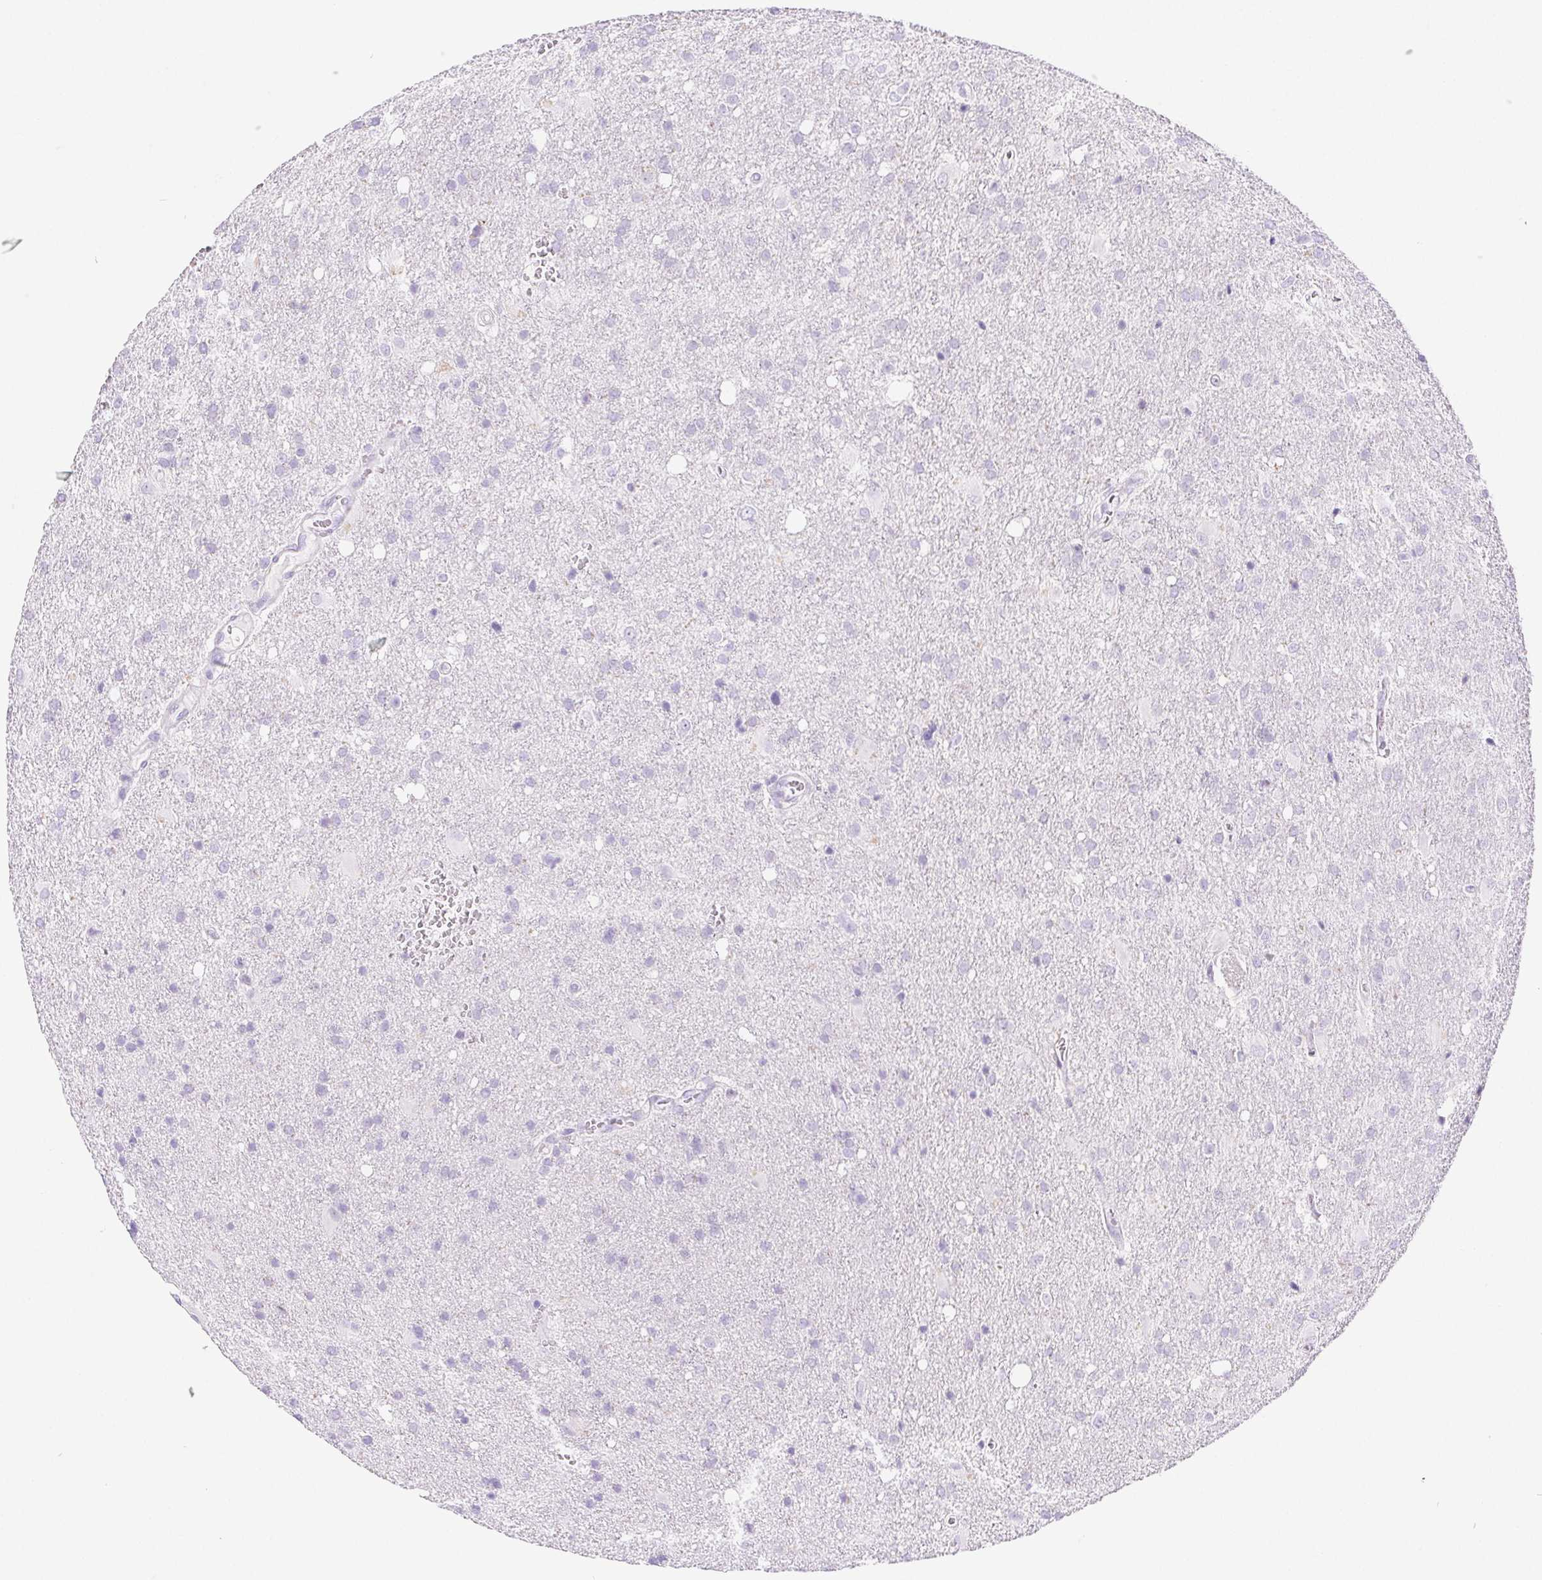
{"staining": {"intensity": "negative", "quantity": "none", "location": "none"}, "tissue": "glioma", "cell_type": "Tumor cells", "image_type": "cancer", "snomed": [{"axis": "morphology", "description": "Glioma, malignant, Low grade"}, {"axis": "topography", "description": "Brain"}], "caption": "Immunohistochemistry of malignant glioma (low-grade) demonstrates no staining in tumor cells.", "gene": "PNLIP", "patient": {"sex": "male", "age": 66}}